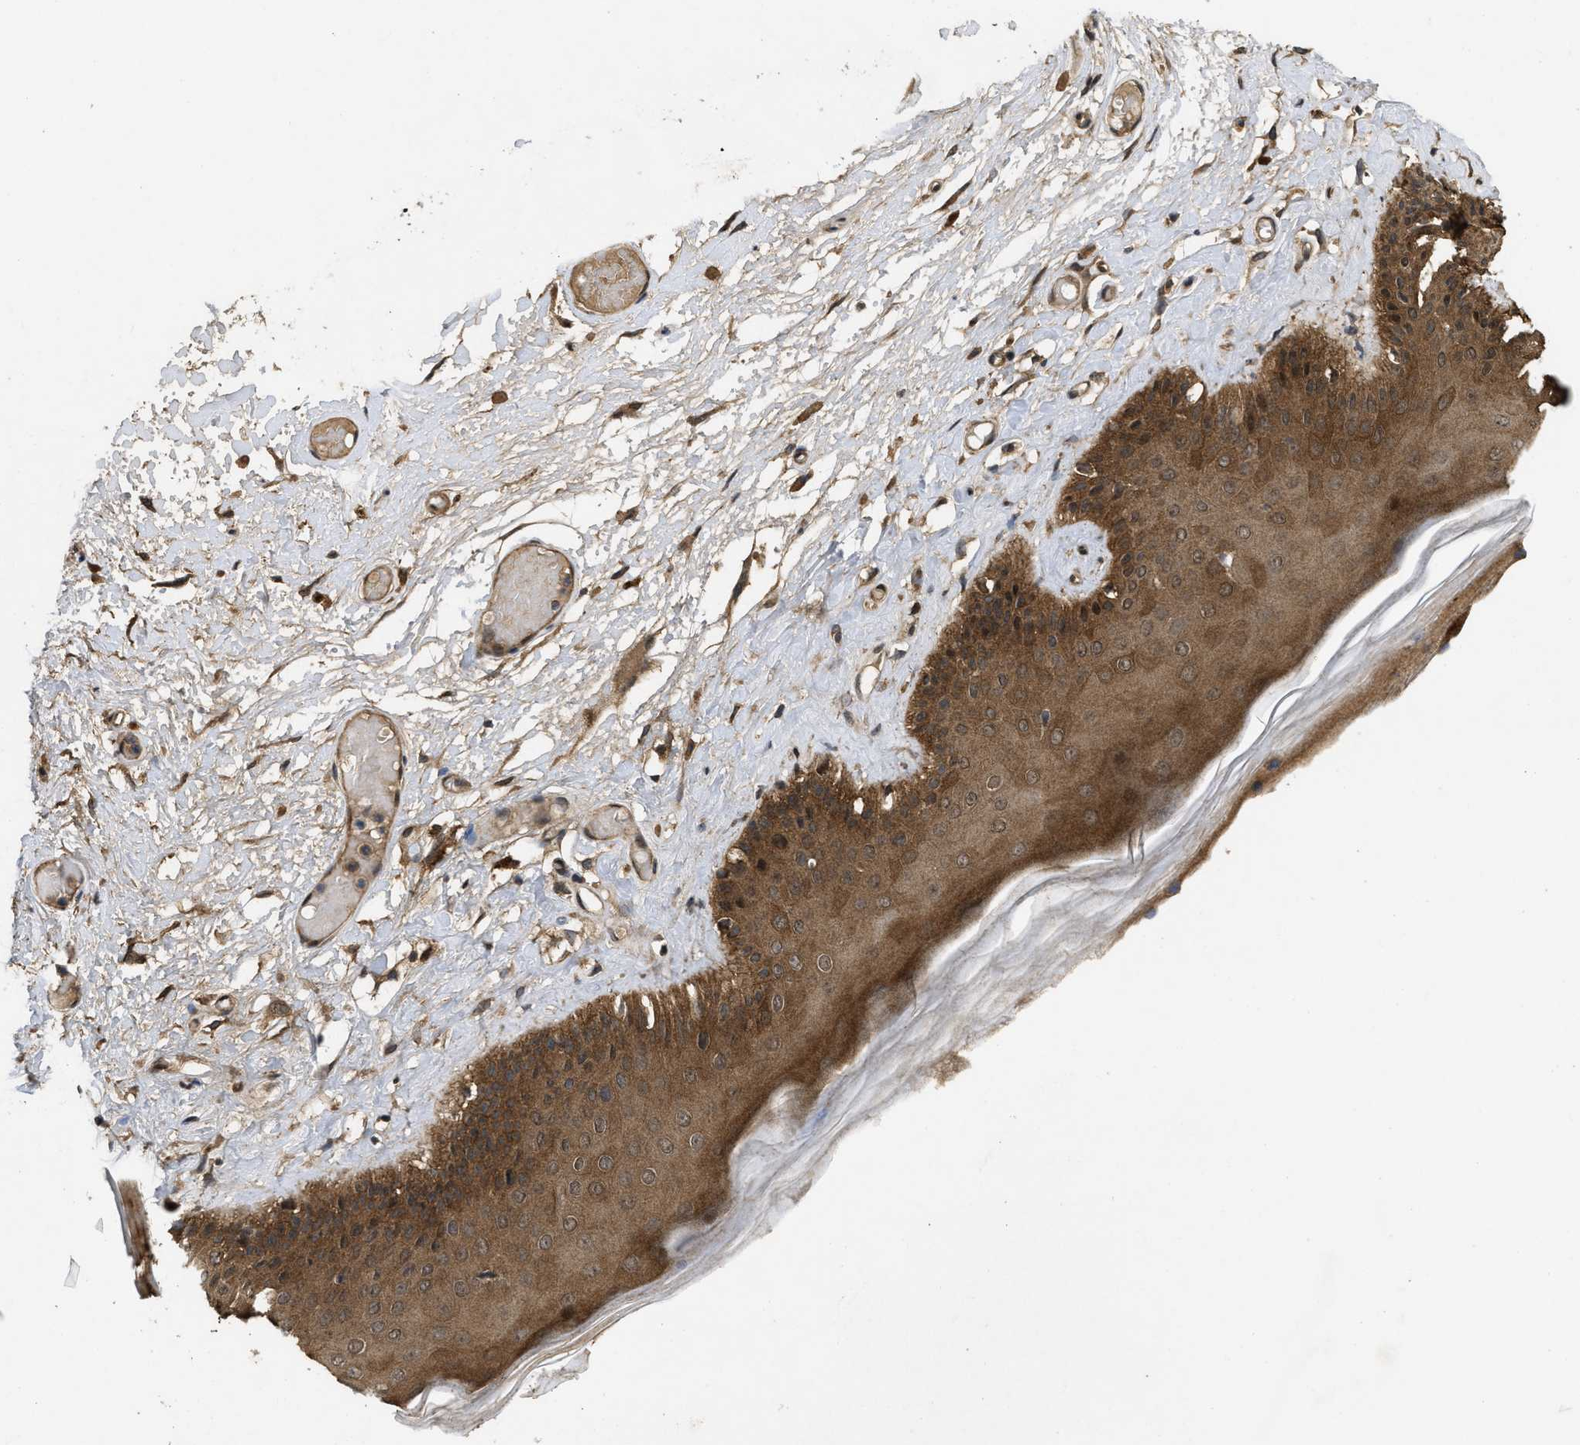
{"staining": {"intensity": "strong", "quantity": ">75%", "location": "cytoplasmic/membranous"}, "tissue": "skin", "cell_type": "Epidermal cells", "image_type": "normal", "snomed": [{"axis": "morphology", "description": "Normal tissue, NOS"}, {"axis": "topography", "description": "Vulva"}], "caption": "Immunohistochemistry of benign human skin demonstrates high levels of strong cytoplasmic/membranous positivity in approximately >75% of epidermal cells.", "gene": "FZD6", "patient": {"sex": "female", "age": 73}}